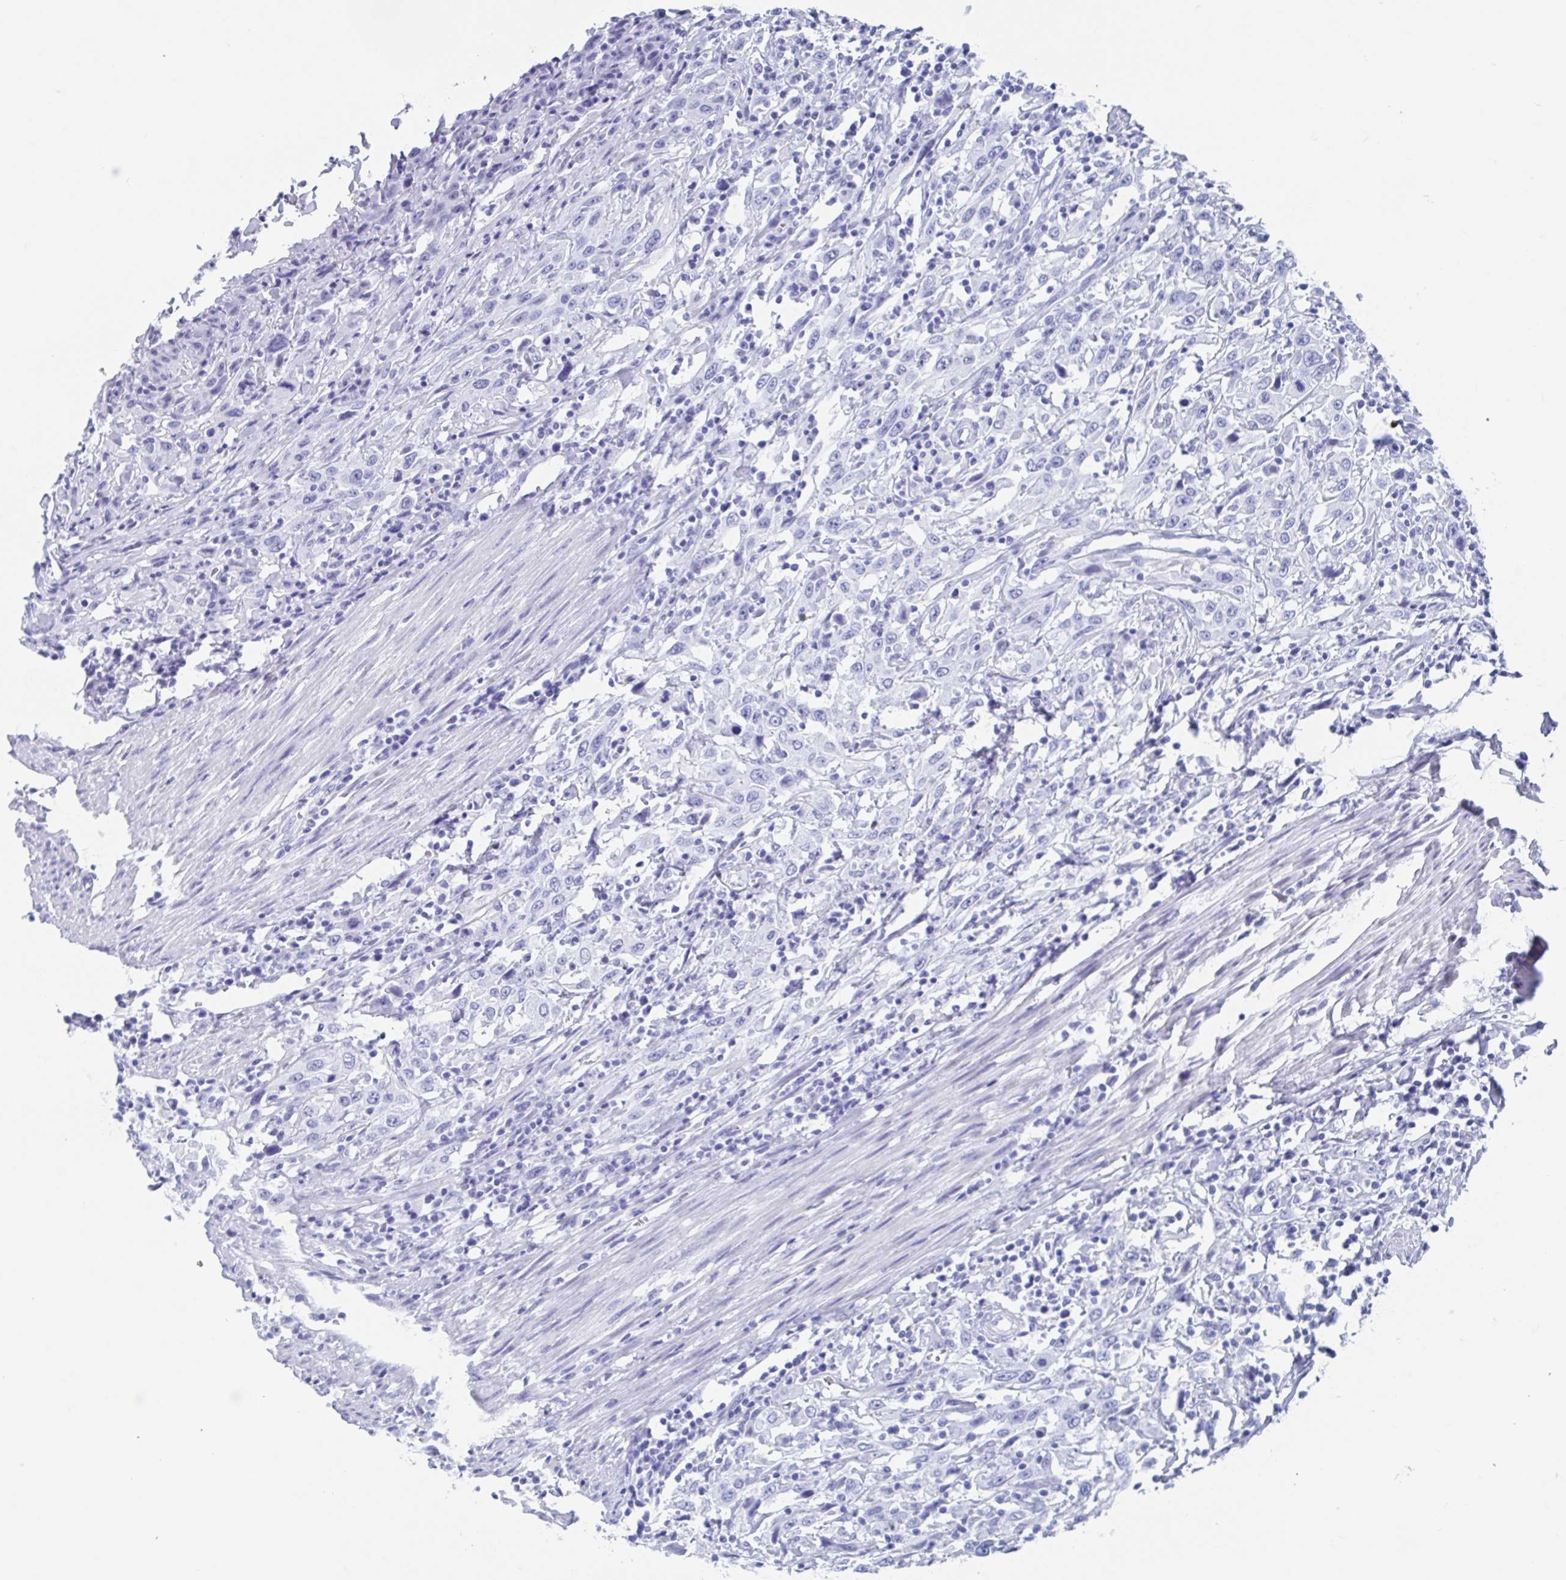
{"staining": {"intensity": "negative", "quantity": "none", "location": "none"}, "tissue": "urothelial cancer", "cell_type": "Tumor cells", "image_type": "cancer", "snomed": [{"axis": "morphology", "description": "Urothelial carcinoma, High grade"}, {"axis": "topography", "description": "Urinary bladder"}], "caption": "Photomicrograph shows no significant protein expression in tumor cells of high-grade urothelial carcinoma.", "gene": "HDGFL1", "patient": {"sex": "male", "age": 61}}